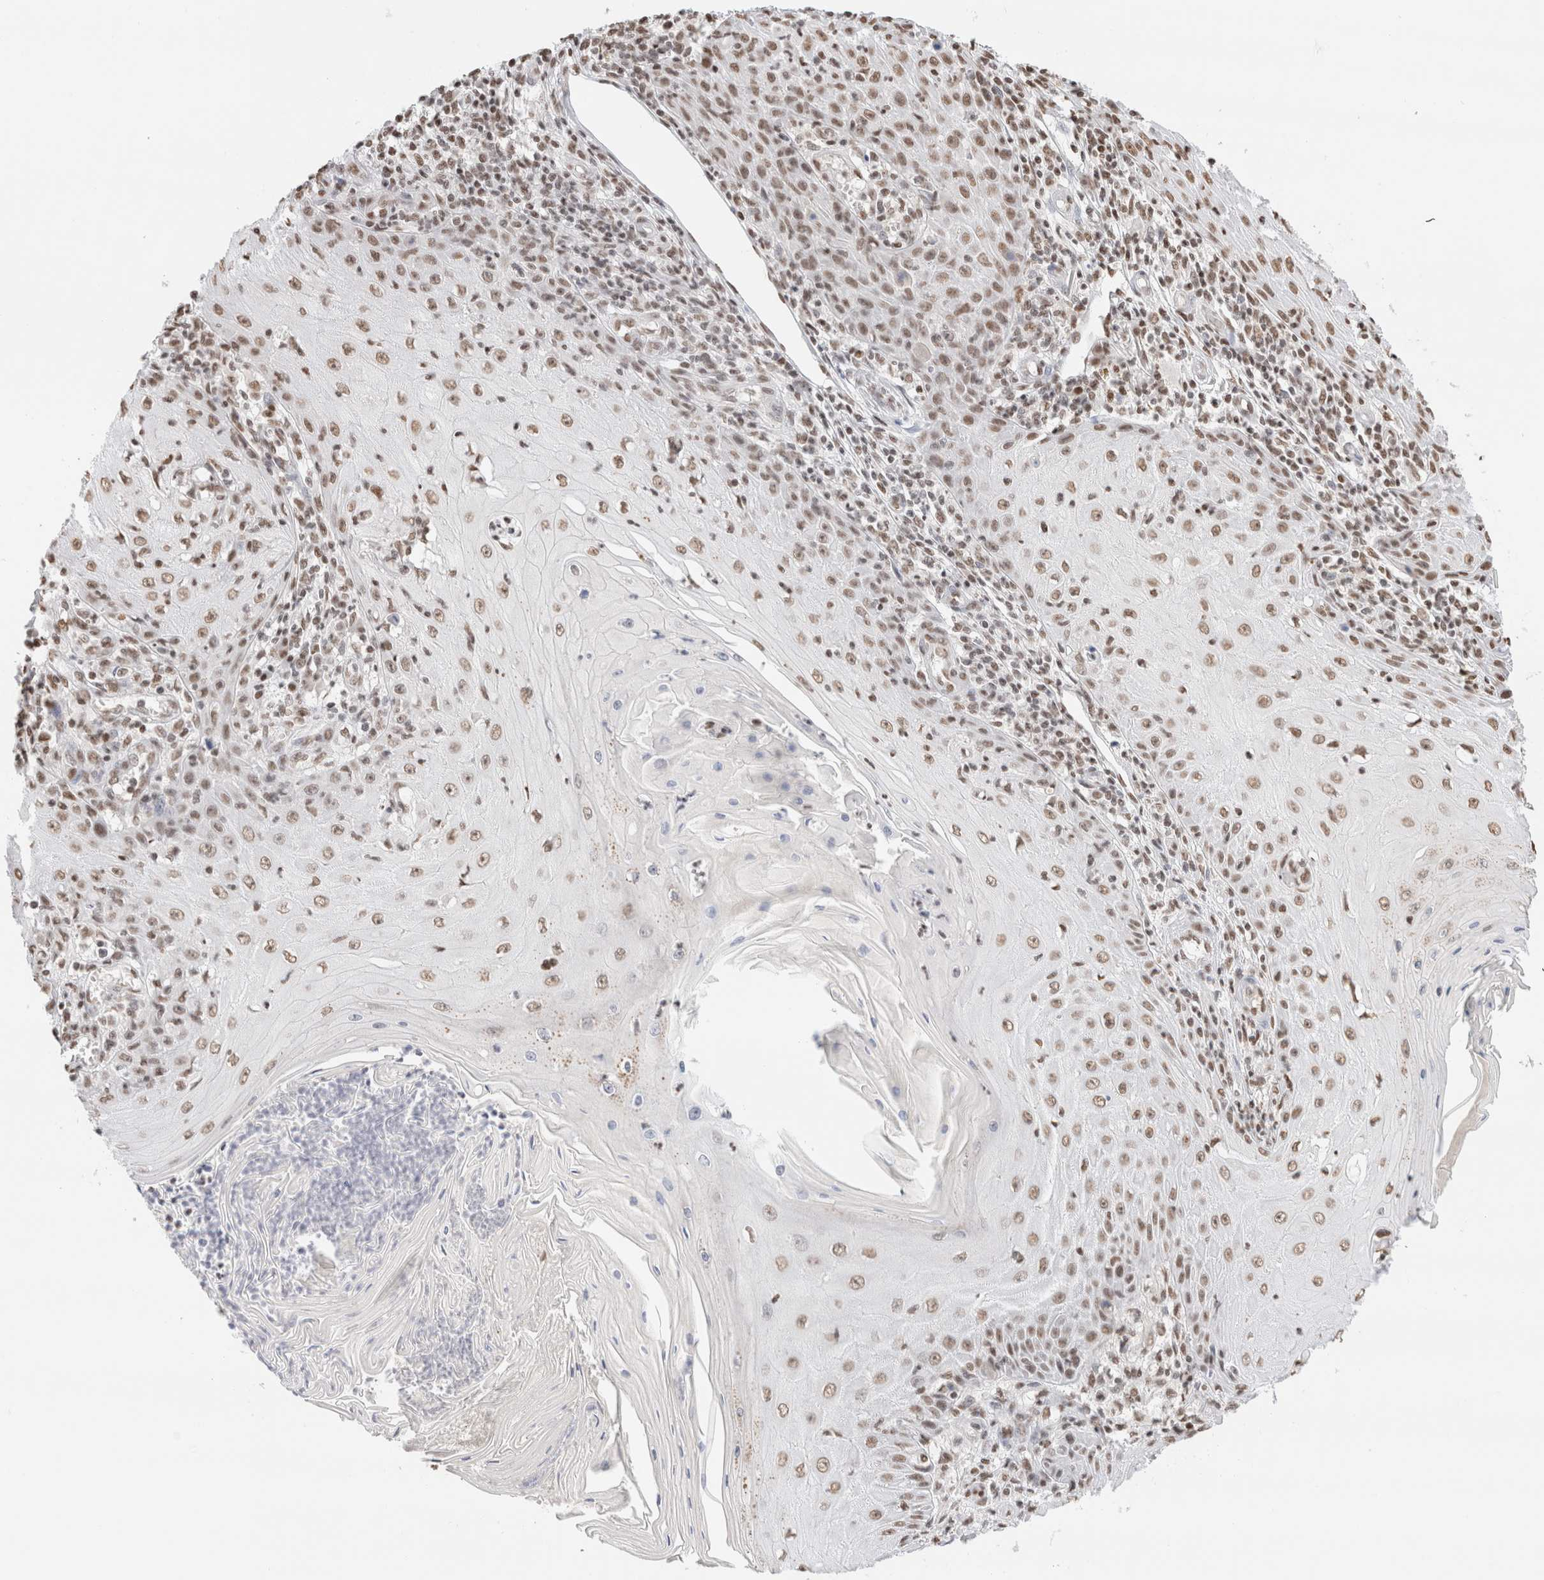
{"staining": {"intensity": "moderate", "quantity": ">75%", "location": "nuclear"}, "tissue": "skin cancer", "cell_type": "Tumor cells", "image_type": "cancer", "snomed": [{"axis": "morphology", "description": "Squamous cell carcinoma, NOS"}, {"axis": "topography", "description": "Skin"}], "caption": "Brown immunohistochemical staining in skin squamous cell carcinoma displays moderate nuclear expression in approximately >75% of tumor cells. (Brightfield microscopy of DAB IHC at high magnification).", "gene": "SUPT3H", "patient": {"sex": "female", "age": 73}}